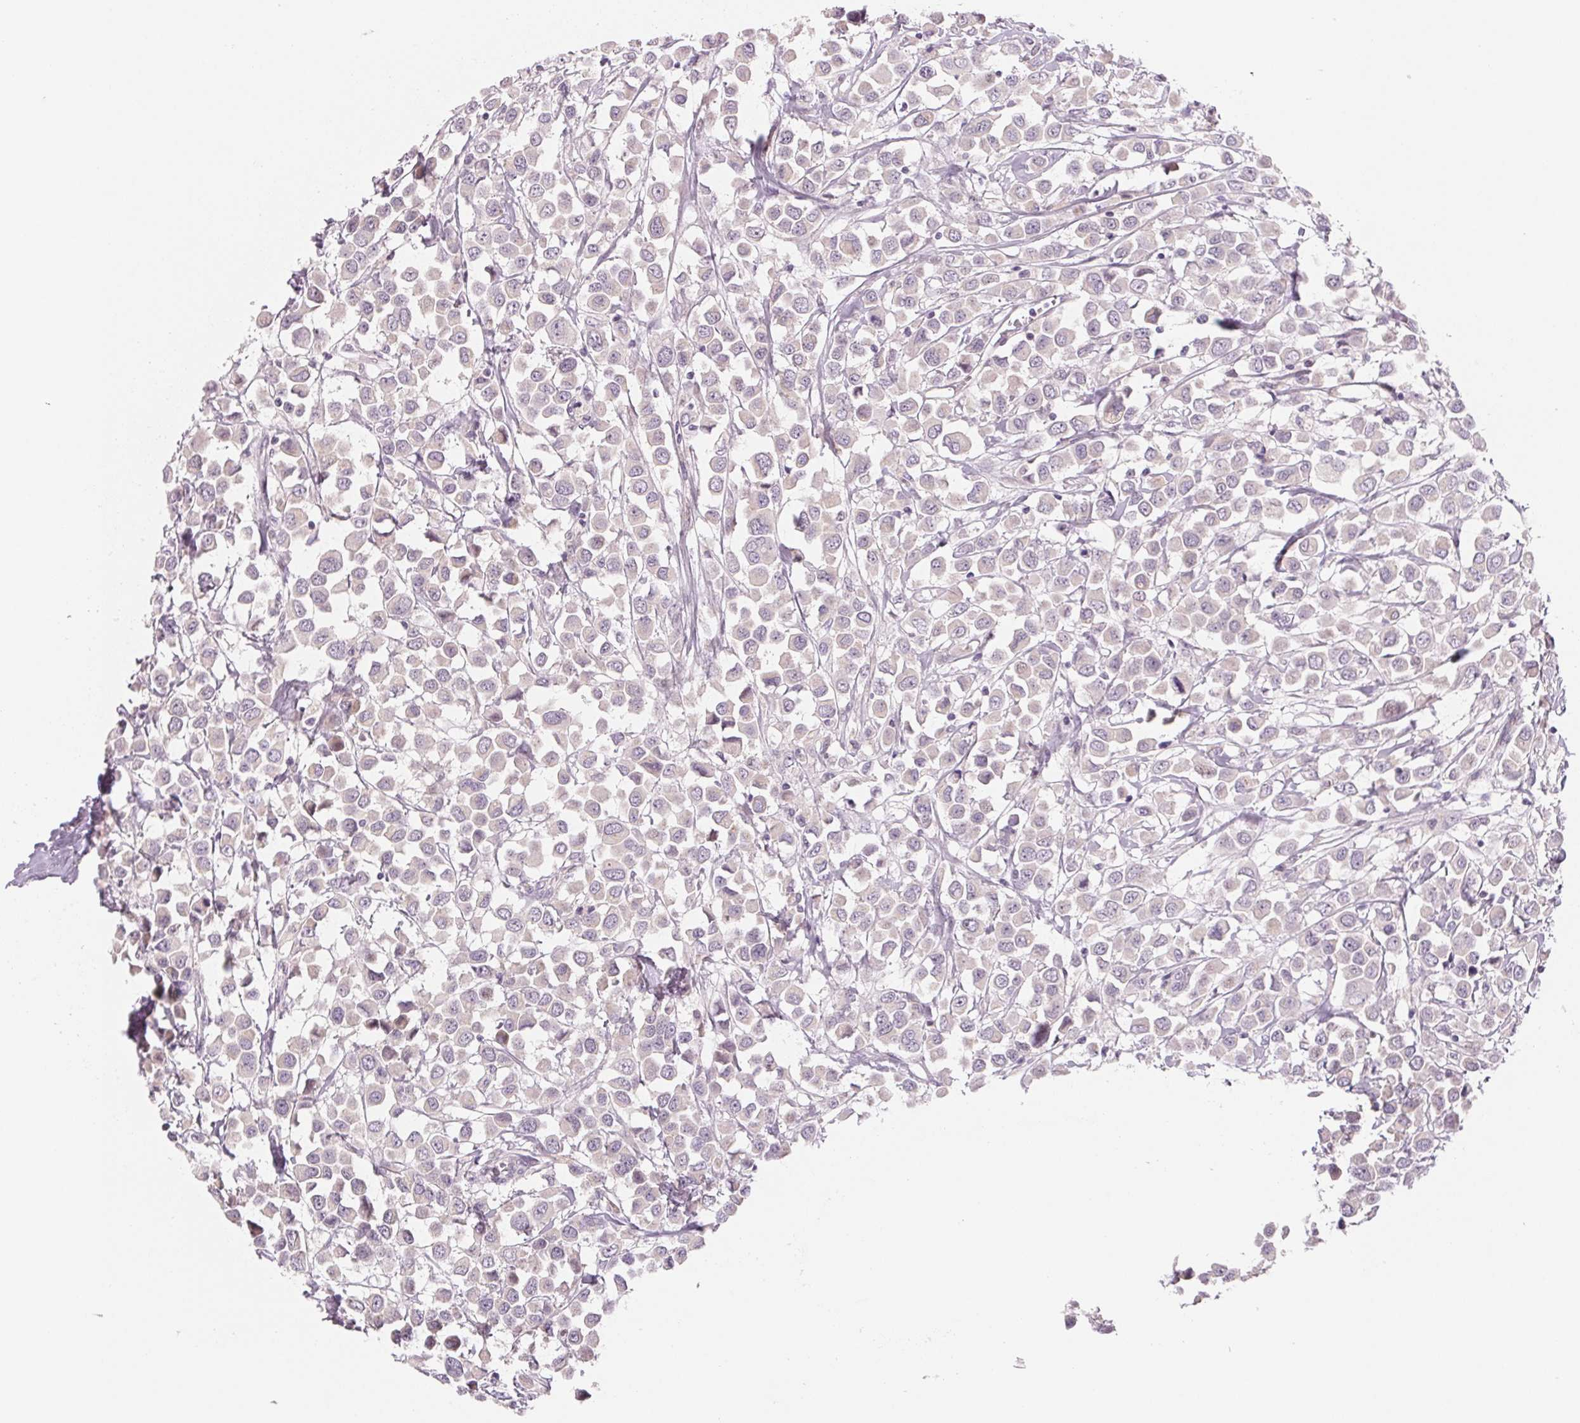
{"staining": {"intensity": "negative", "quantity": "none", "location": "none"}, "tissue": "breast cancer", "cell_type": "Tumor cells", "image_type": "cancer", "snomed": [{"axis": "morphology", "description": "Duct carcinoma"}, {"axis": "topography", "description": "Breast"}], "caption": "High magnification brightfield microscopy of breast cancer (infiltrating ductal carcinoma) stained with DAB (3,3'-diaminobenzidine) (brown) and counterstained with hematoxylin (blue): tumor cells show no significant positivity.", "gene": "CCDC168", "patient": {"sex": "female", "age": 61}}